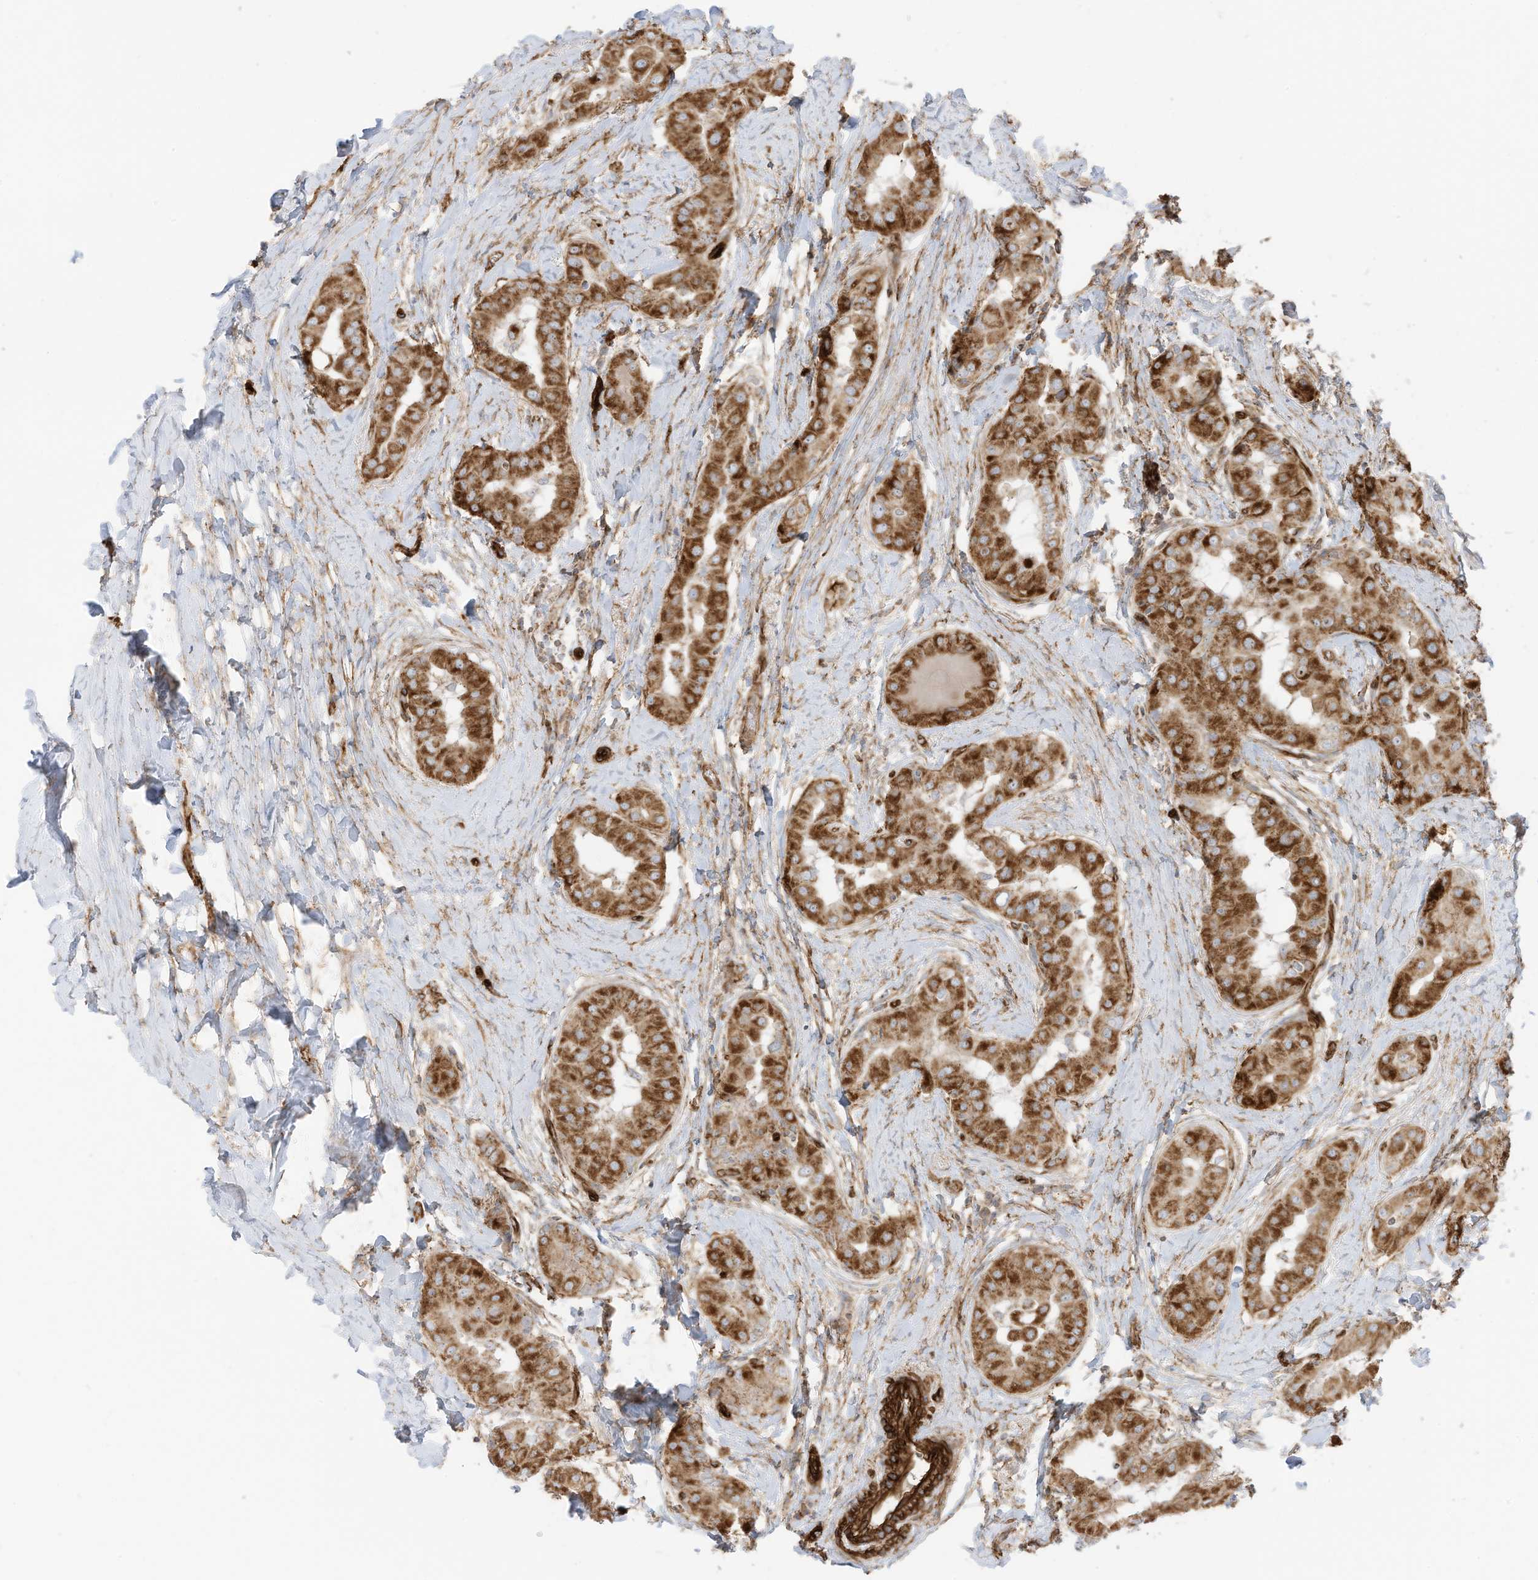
{"staining": {"intensity": "strong", "quantity": ">75%", "location": "cytoplasmic/membranous"}, "tissue": "thyroid cancer", "cell_type": "Tumor cells", "image_type": "cancer", "snomed": [{"axis": "morphology", "description": "Papillary adenocarcinoma, NOS"}, {"axis": "topography", "description": "Thyroid gland"}], "caption": "Immunohistochemistry photomicrograph of neoplastic tissue: thyroid cancer (papillary adenocarcinoma) stained using immunohistochemistry demonstrates high levels of strong protein expression localized specifically in the cytoplasmic/membranous of tumor cells, appearing as a cytoplasmic/membranous brown color.", "gene": "ABCB7", "patient": {"sex": "male", "age": 33}}